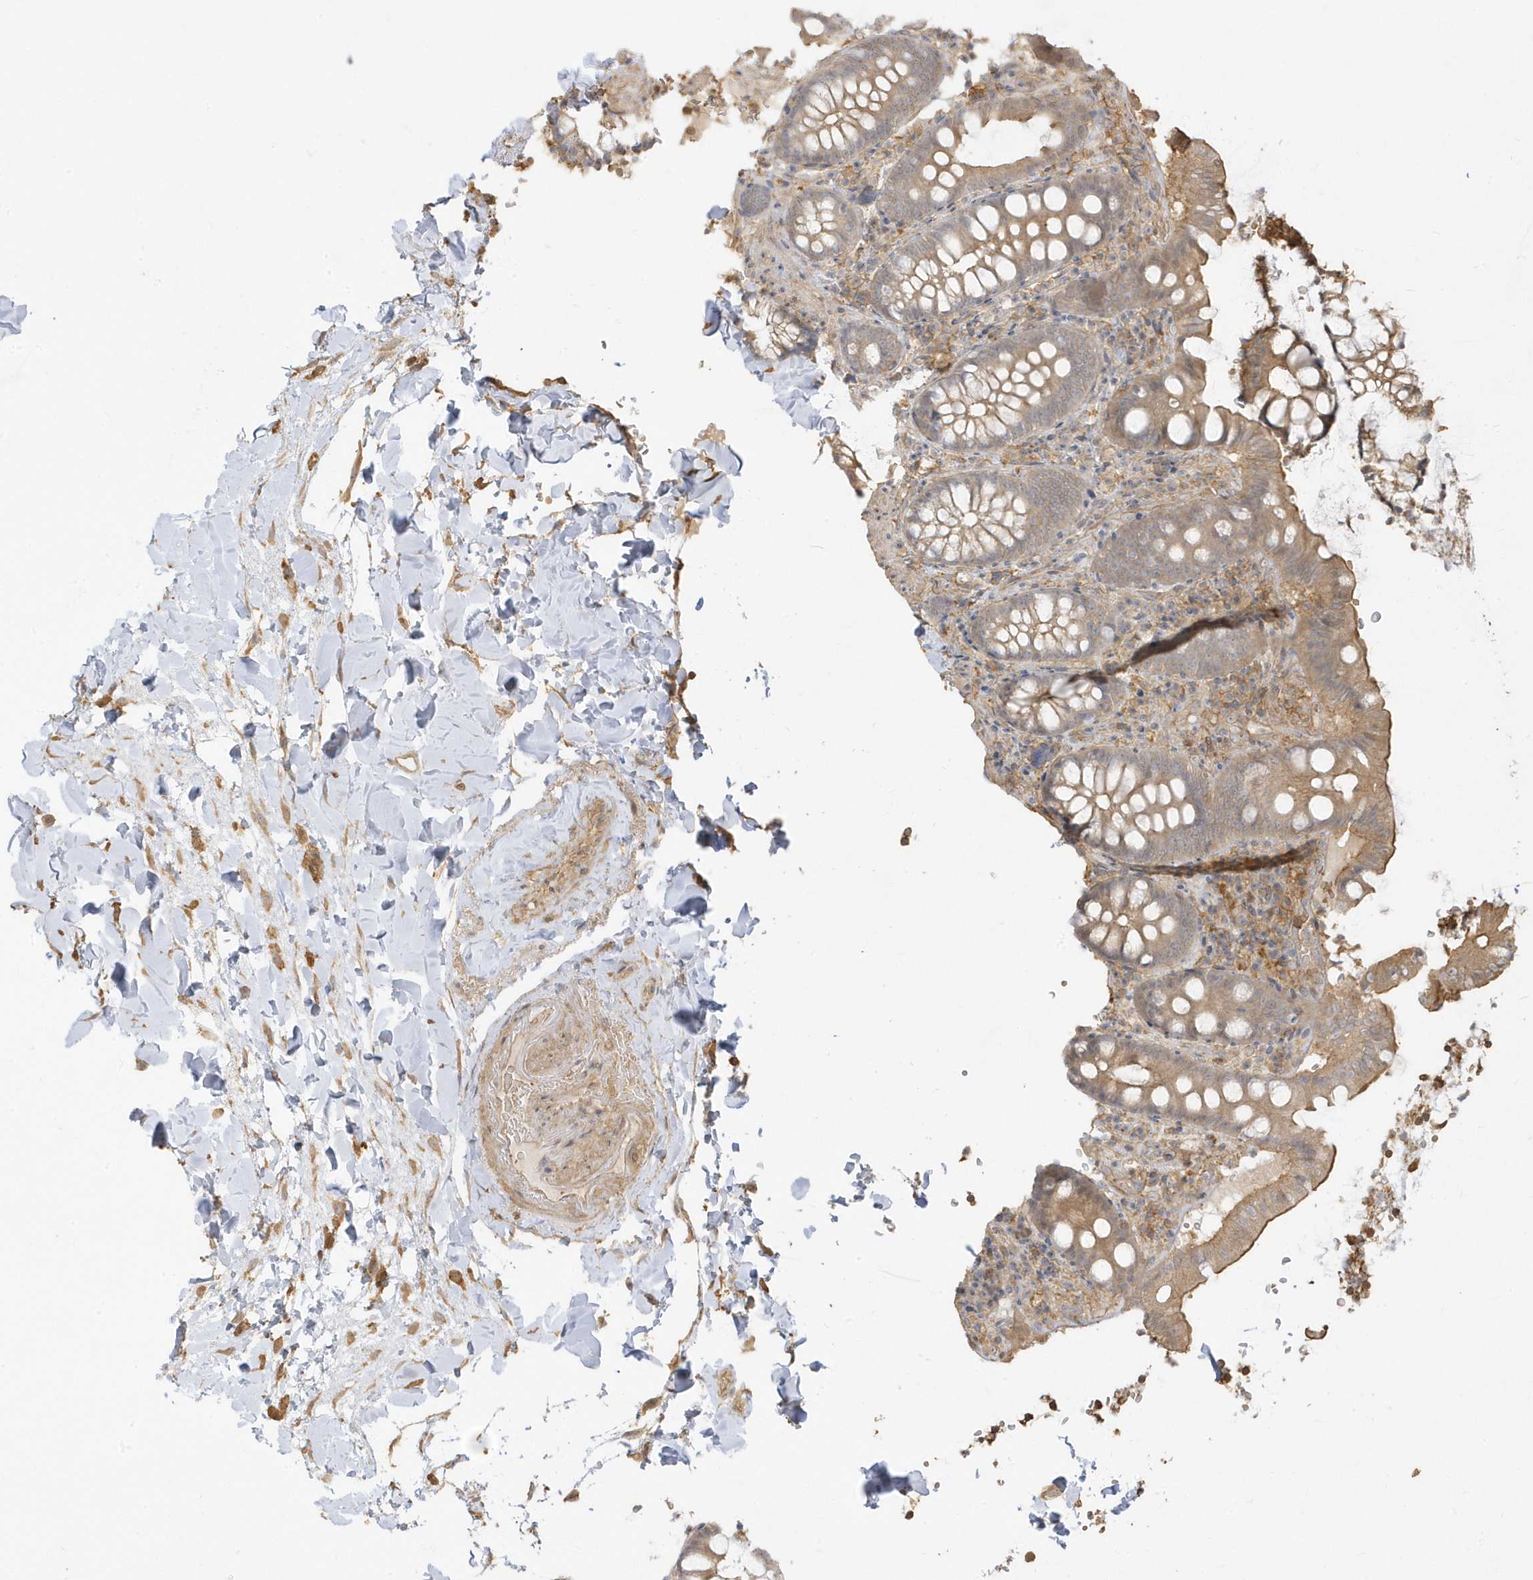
{"staining": {"intensity": "moderate", "quantity": ">75%", "location": "cytoplasmic/membranous"}, "tissue": "colon", "cell_type": "Endothelial cells", "image_type": "normal", "snomed": [{"axis": "morphology", "description": "Normal tissue, NOS"}, {"axis": "topography", "description": "Colon"}], "caption": "Immunohistochemical staining of unremarkable colon shows >75% levels of moderate cytoplasmic/membranous protein positivity in about >75% of endothelial cells. (brown staining indicates protein expression, while blue staining denotes nuclei).", "gene": "ZBTB8A", "patient": {"sex": "female", "age": 79}}